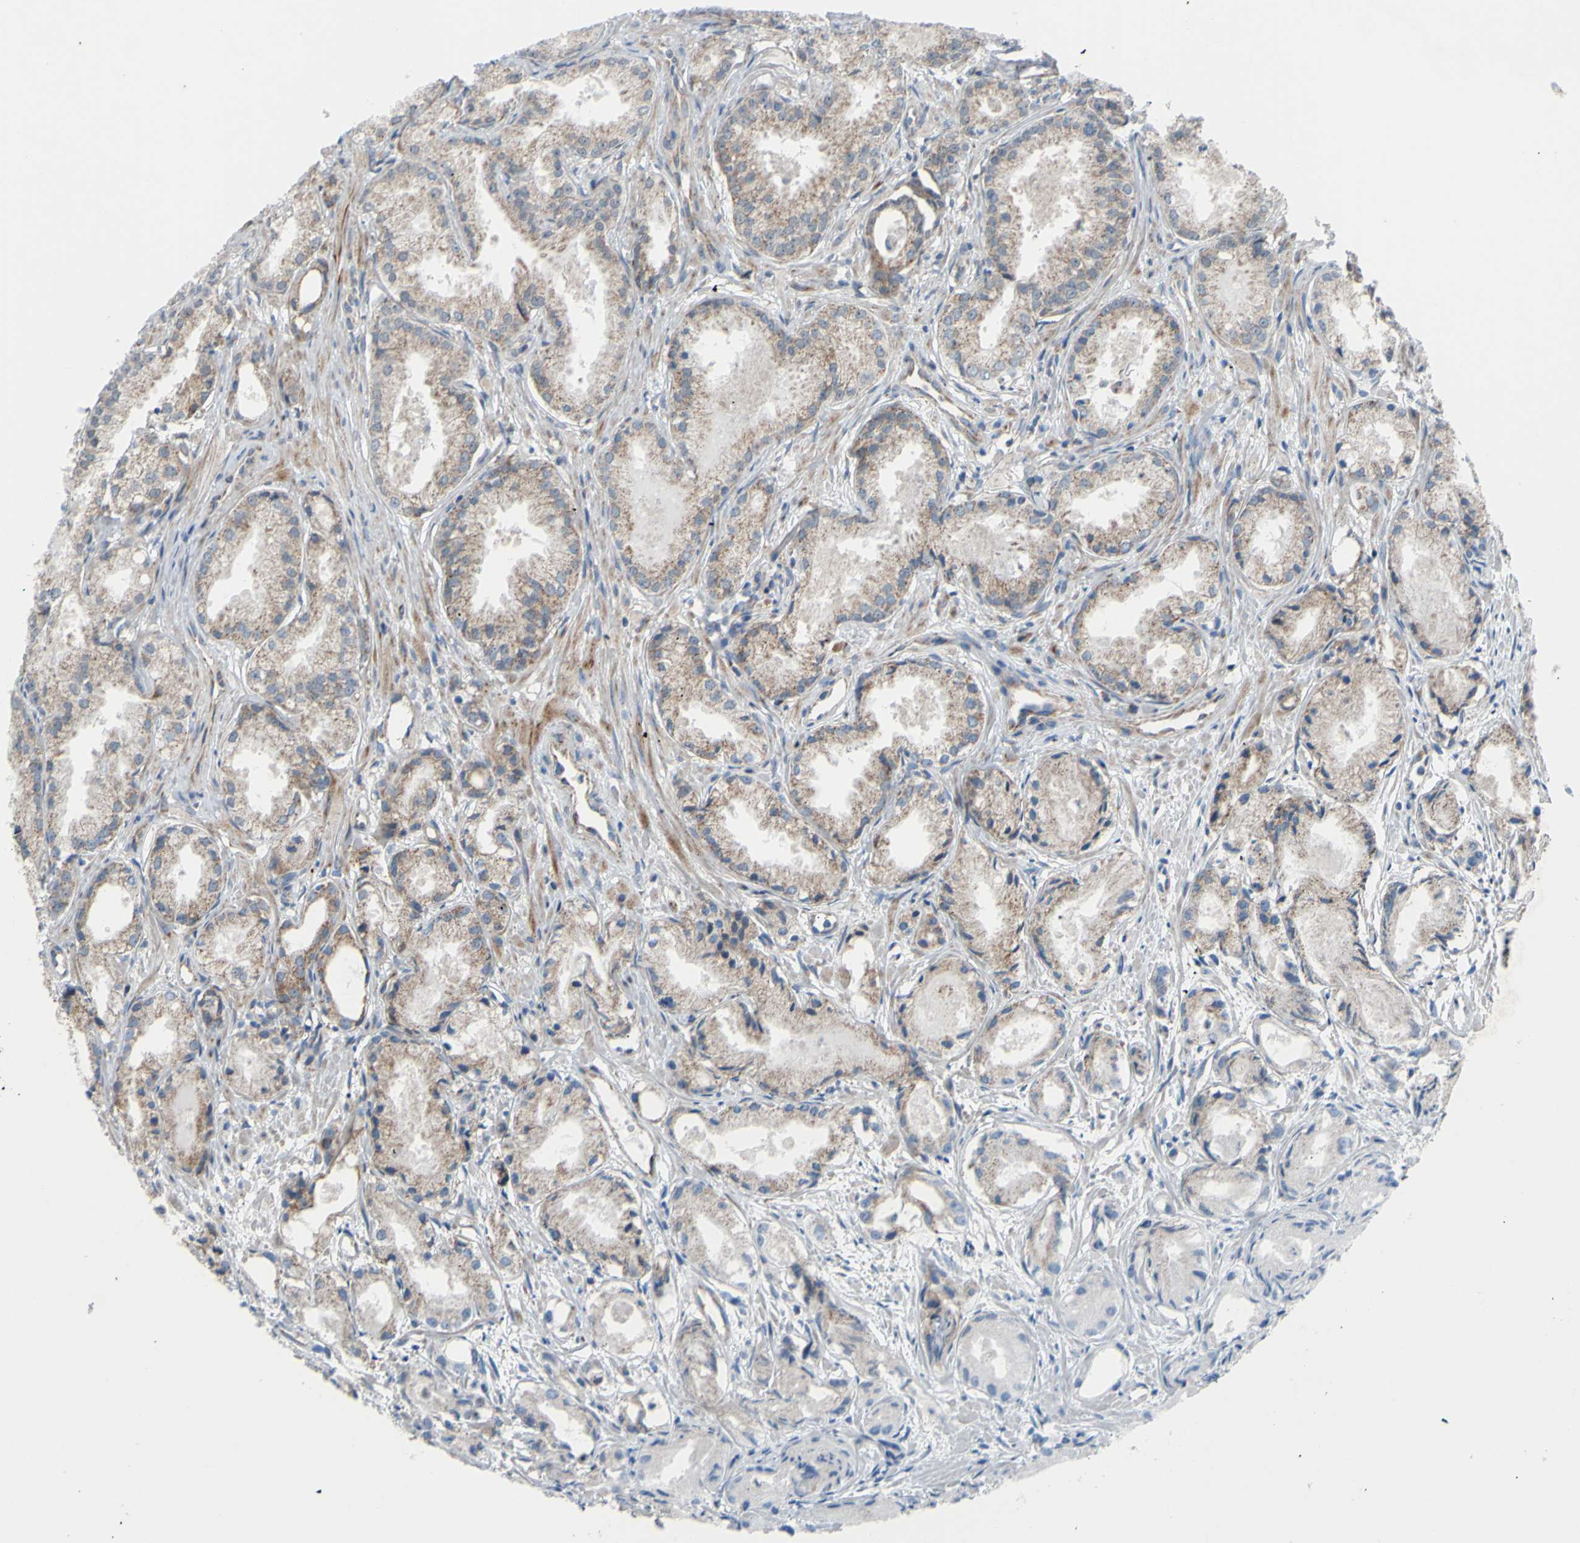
{"staining": {"intensity": "weak", "quantity": "25%-75%", "location": "cytoplasmic/membranous"}, "tissue": "prostate cancer", "cell_type": "Tumor cells", "image_type": "cancer", "snomed": [{"axis": "morphology", "description": "Adenocarcinoma, Low grade"}, {"axis": "topography", "description": "Prostate"}], "caption": "The immunohistochemical stain highlights weak cytoplasmic/membranous expression in tumor cells of prostate cancer tissue.", "gene": "GLT8D1", "patient": {"sex": "male", "age": 72}}